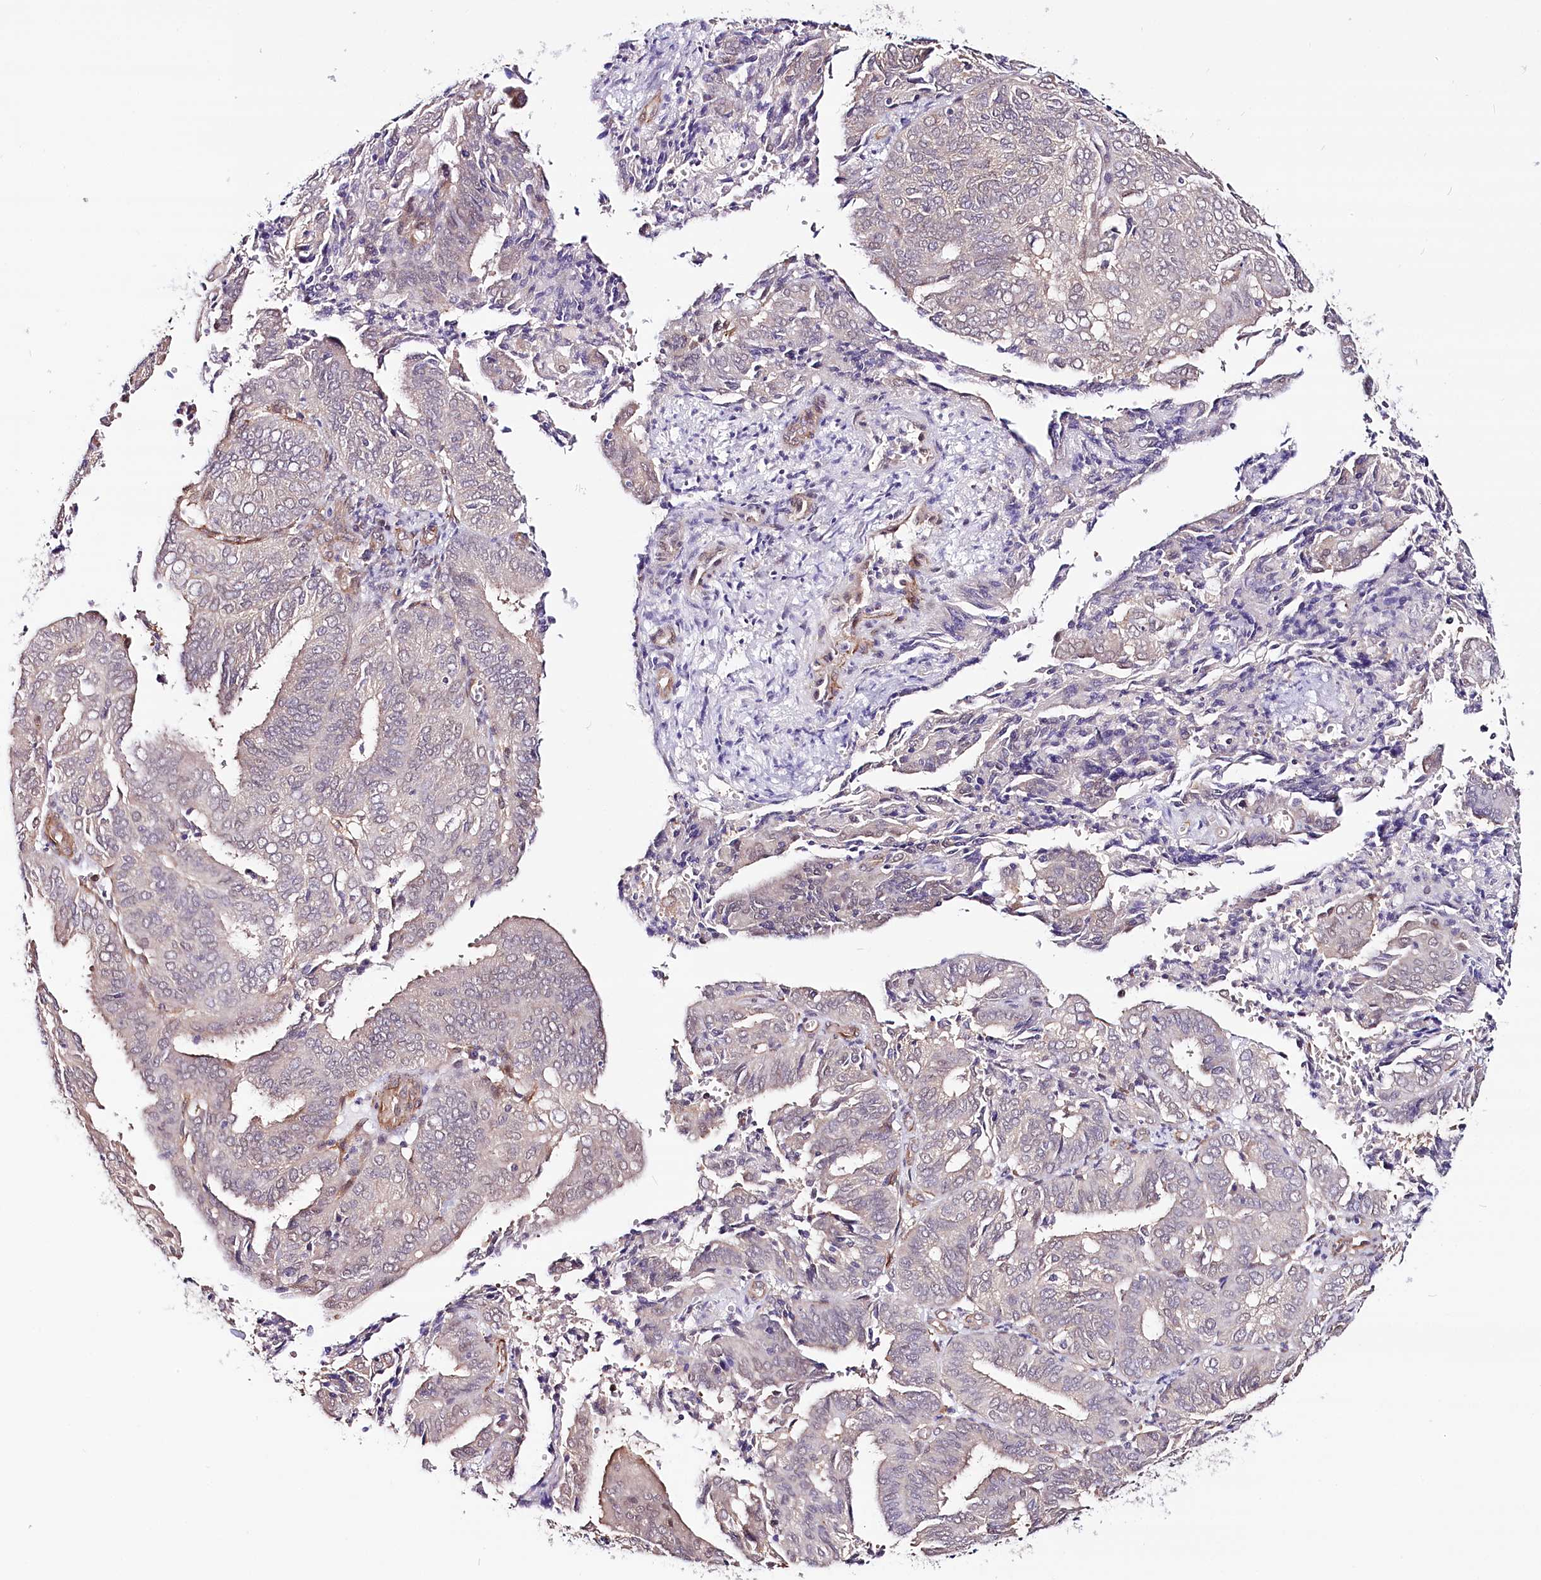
{"staining": {"intensity": "weak", "quantity": "25%-75%", "location": "nuclear"}, "tissue": "endometrial cancer", "cell_type": "Tumor cells", "image_type": "cancer", "snomed": [{"axis": "morphology", "description": "Adenocarcinoma, NOS"}, {"axis": "topography", "description": "Uterus"}], "caption": "Immunohistochemical staining of human adenocarcinoma (endometrial) reveals low levels of weak nuclear protein positivity in about 25%-75% of tumor cells. (Brightfield microscopy of DAB IHC at high magnification).", "gene": "PPP2R5B", "patient": {"sex": "female", "age": 60}}